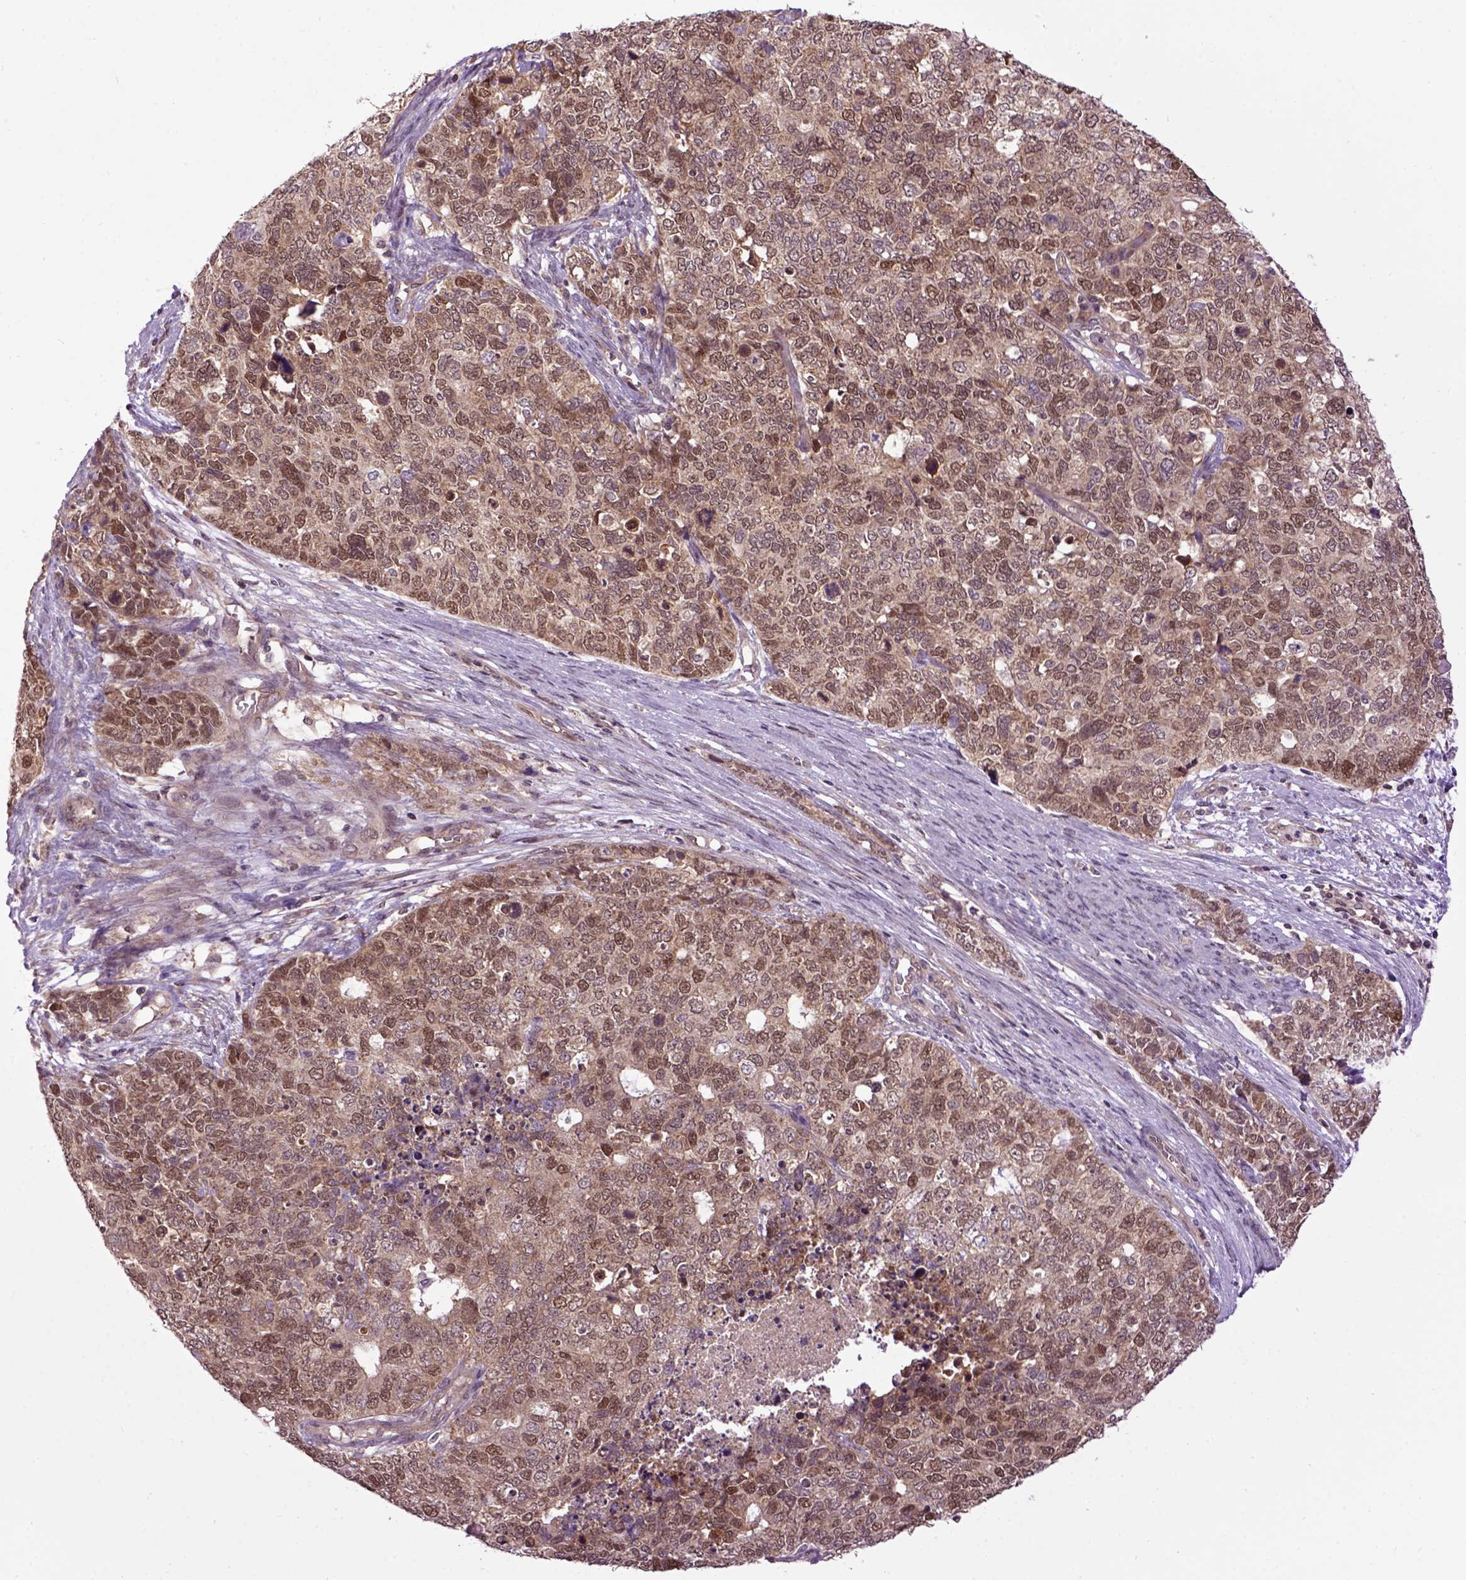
{"staining": {"intensity": "moderate", "quantity": ">75%", "location": "cytoplasmic/membranous,nuclear"}, "tissue": "cervical cancer", "cell_type": "Tumor cells", "image_type": "cancer", "snomed": [{"axis": "morphology", "description": "Squamous cell carcinoma, NOS"}, {"axis": "topography", "description": "Cervix"}], "caption": "Immunohistochemistry micrograph of squamous cell carcinoma (cervical) stained for a protein (brown), which demonstrates medium levels of moderate cytoplasmic/membranous and nuclear expression in about >75% of tumor cells.", "gene": "WDR48", "patient": {"sex": "female", "age": 63}}